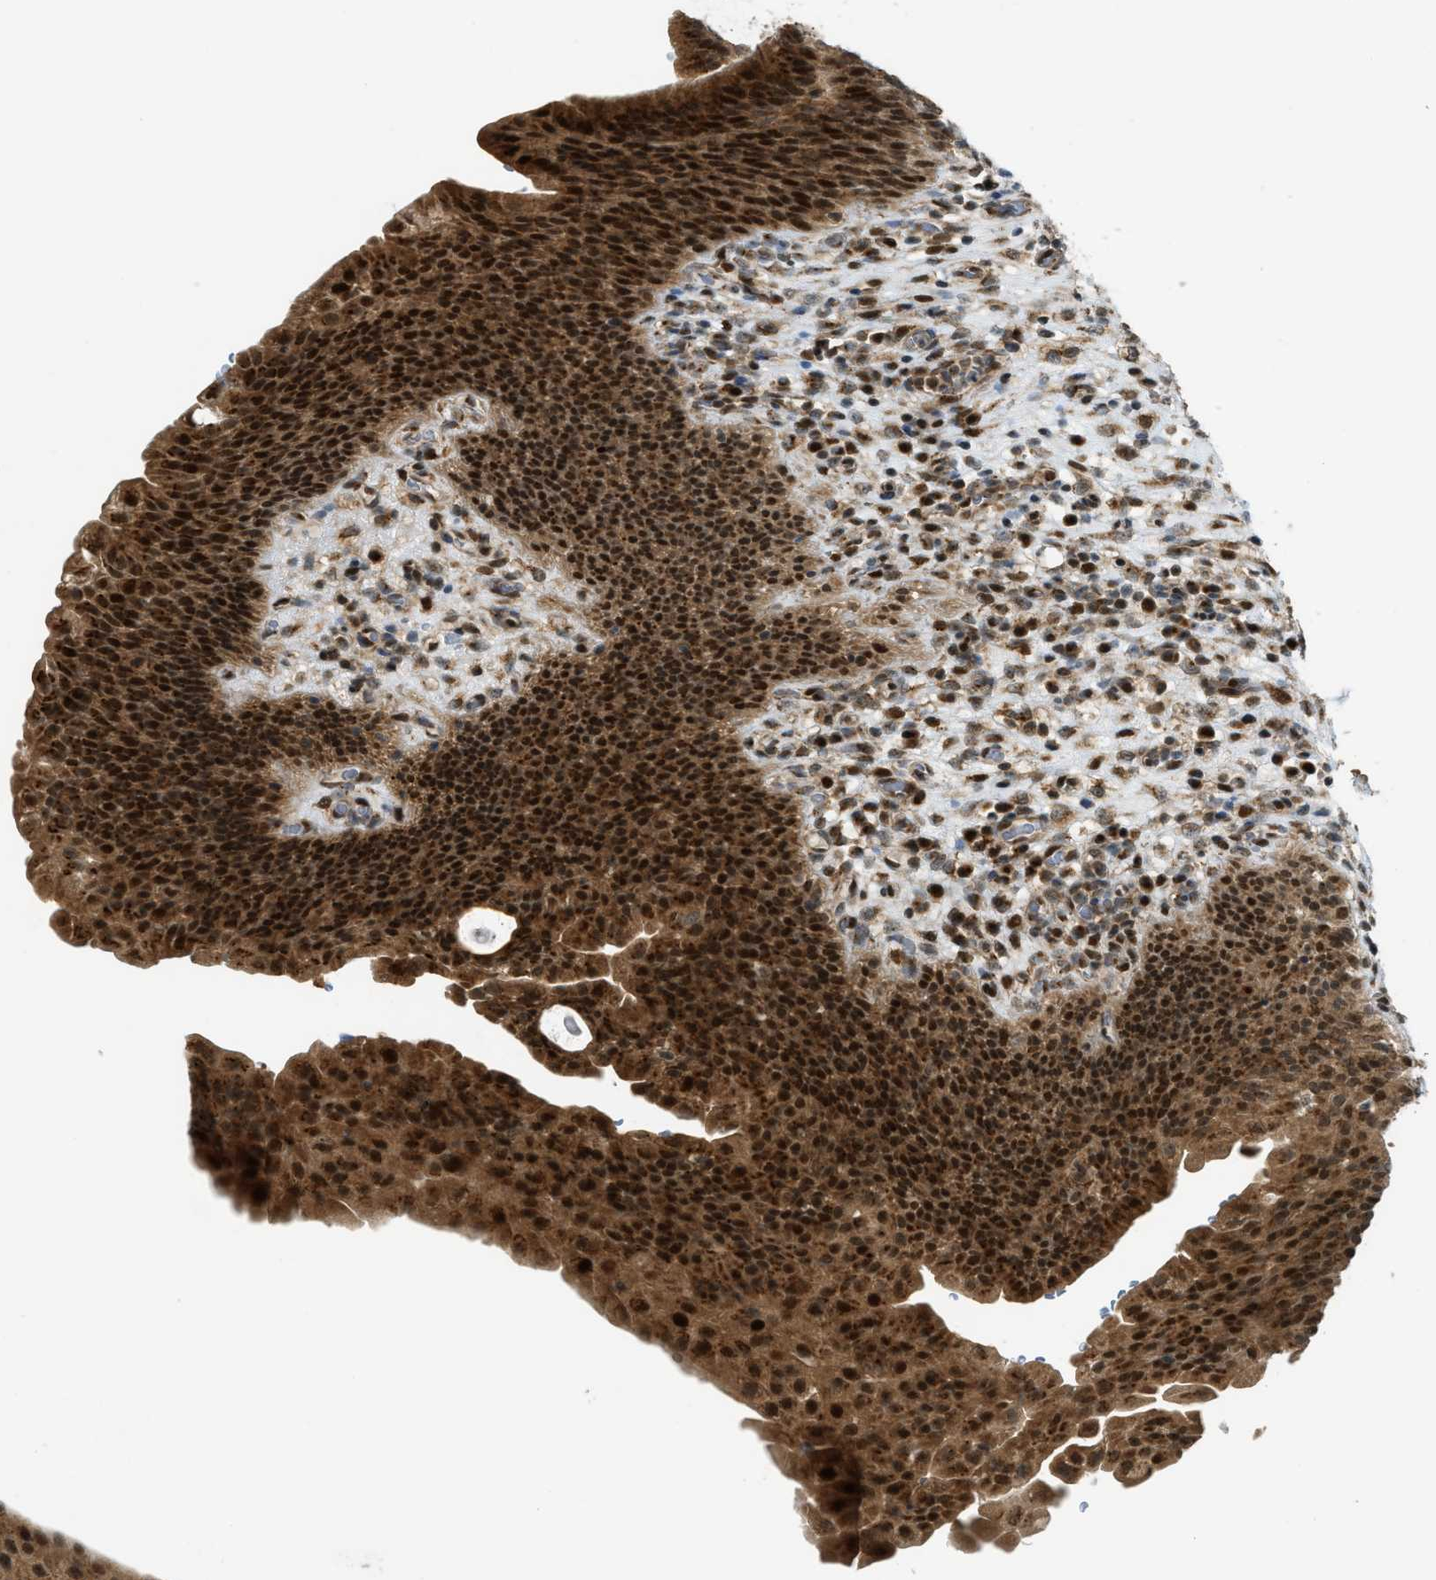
{"staining": {"intensity": "strong", "quantity": ">75%", "location": "cytoplasmic/membranous,nuclear"}, "tissue": "urothelial cancer", "cell_type": "Tumor cells", "image_type": "cancer", "snomed": [{"axis": "morphology", "description": "Urothelial carcinoma, Low grade"}, {"axis": "topography", "description": "Smooth muscle"}, {"axis": "topography", "description": "Urinary bladder"}], "caption": "Immunohistochemical staining of human urothelial cancer shows high levels of strong cytoplasmic/membranous and nuclear protein positivity in approximately >75% of tumor cells.", "gene": "CCDC186", "patient": {"sex": "male", "age": 60}}